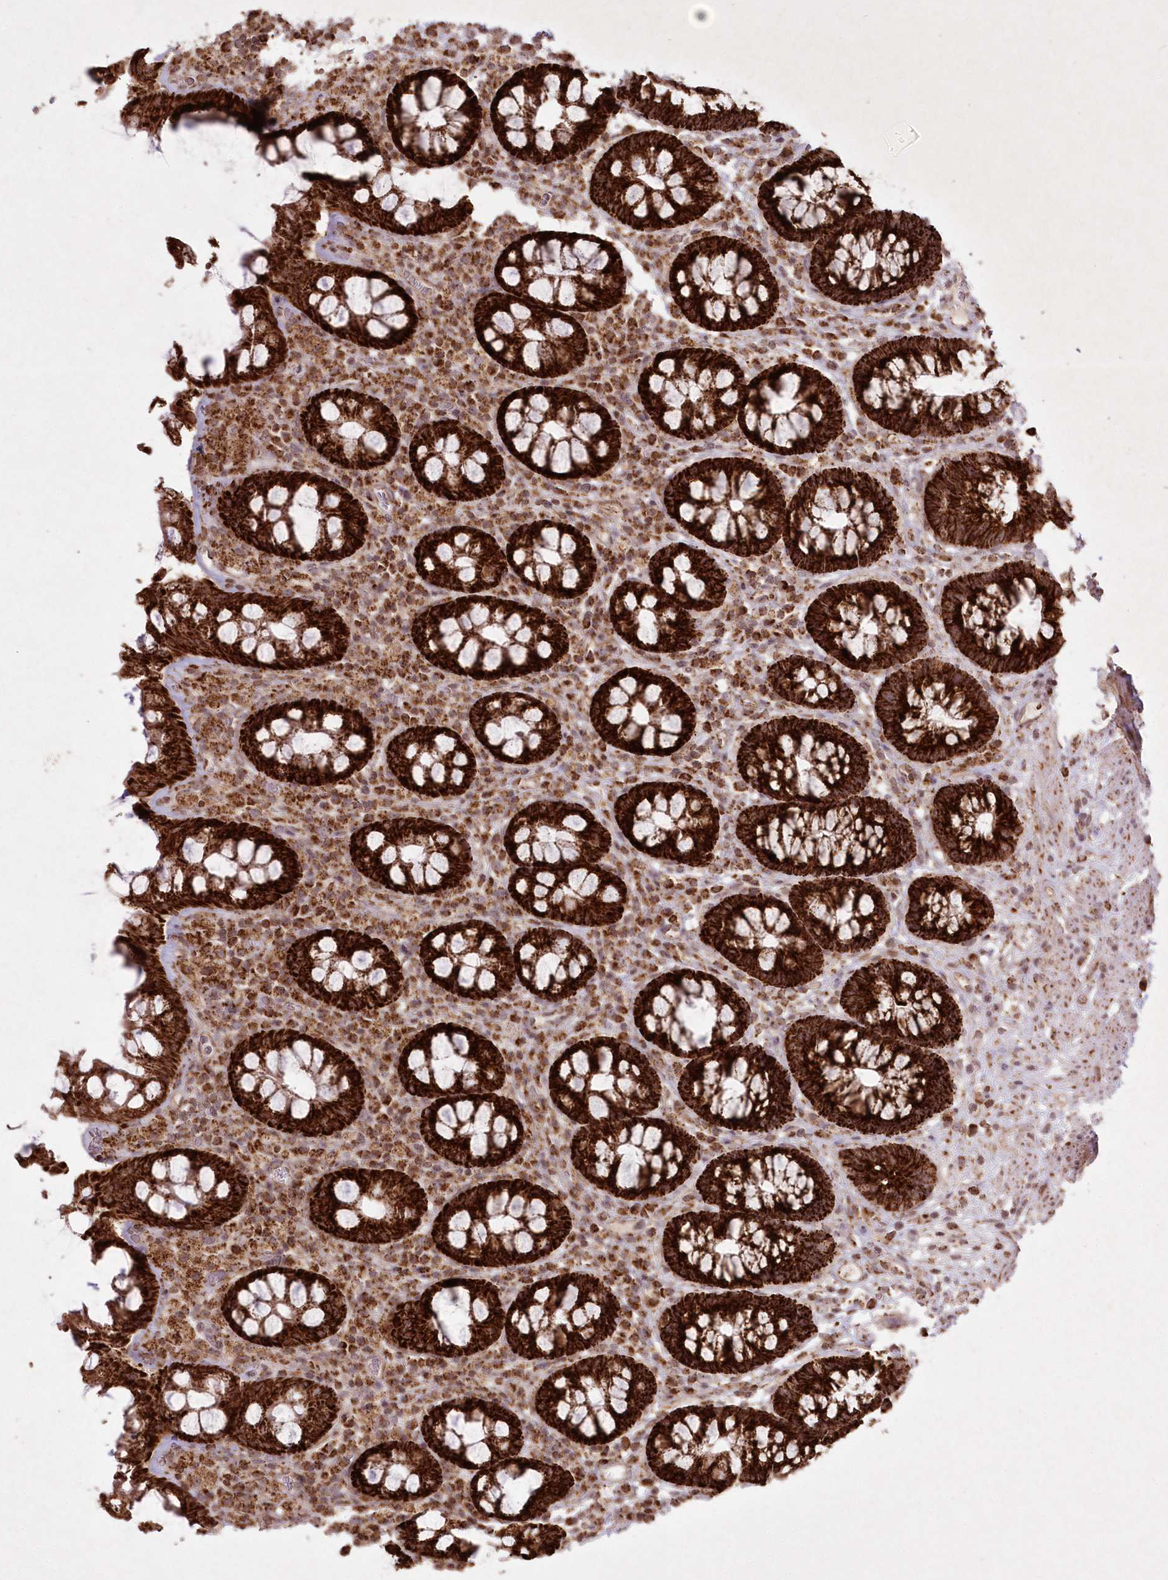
{"staining": {"intensity": "strong", "quantity": ">75%", "location": "cytoplasmic/membranous"}, "tissue": "rectum", "cell_type": "Glandular cells", "image_type": "normal", "snomed": [{"axis": "morphology", "description": "Normal tissue, NOS"}, {"axis": "topography", "description": "Rectum"}], "caption": "The micrograph displays immunohistochemical staining of normal rectum. There is strong cytoplasmic/membranous staining is identified in about >75% of glandular cells.", "gene": "LRPPRC", "patient": {"sex": "male", "age": 64}}